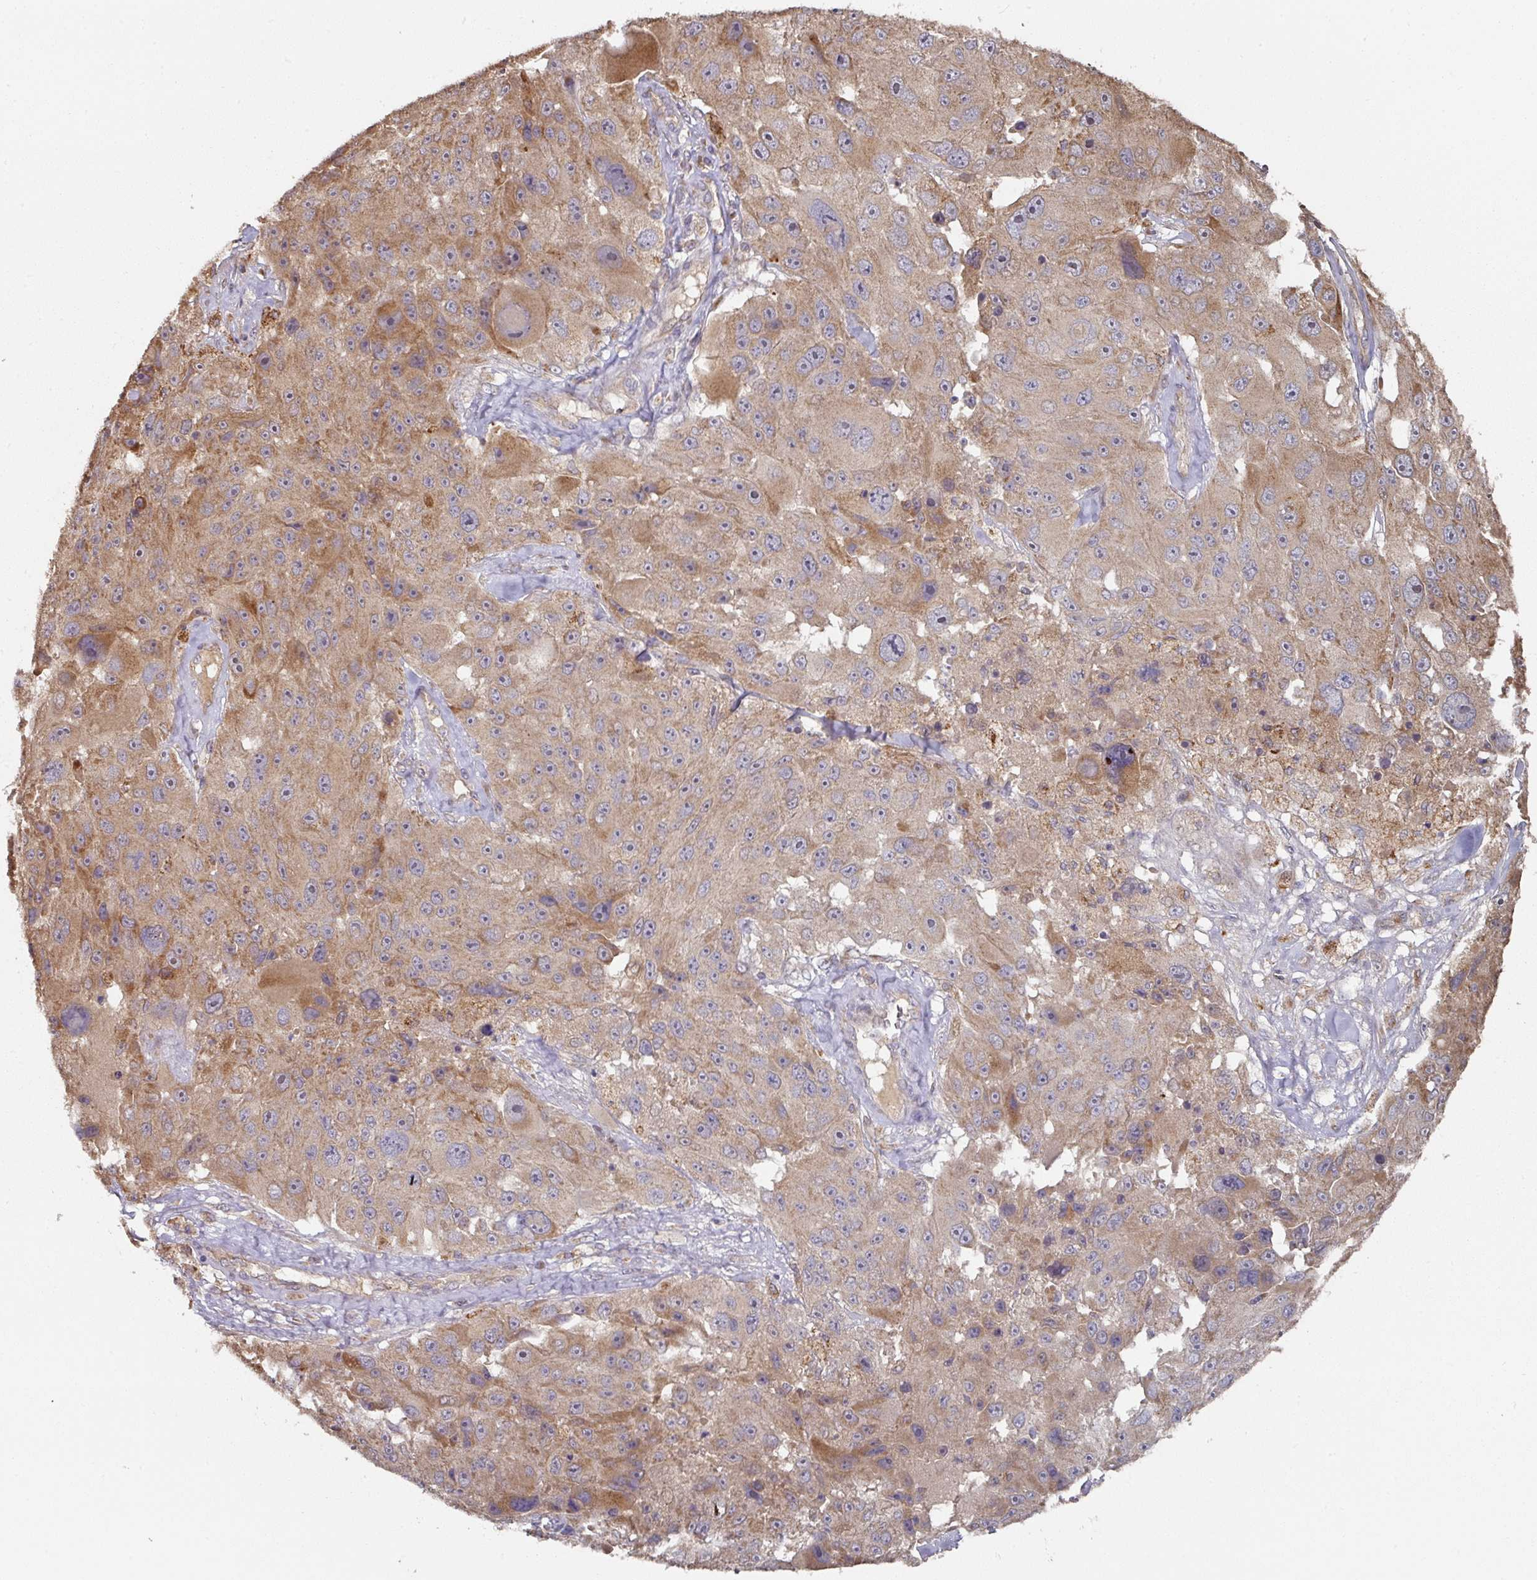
{"staining": {"intensity": "moderate", "quantity": ">75%", "location": "cytoplasmic/membranous"}, "tissue": "melanoma", "cell_type": "Tumor cells", "image_type": "cancer", "snomed": [{"axis": "morphology", "description": "Malignant melanoma, Metastatic site"}, {"axis": "topography", "description": "Lymph node"}], "caption": "Tumor cells show medium levels of moderate cytoplasmic/membranous staining in about >75% of cells in human malignant melanoma (metastatic site).", "gene": "DNAJC7", "patient": {"sex": "male", "age": 62}}